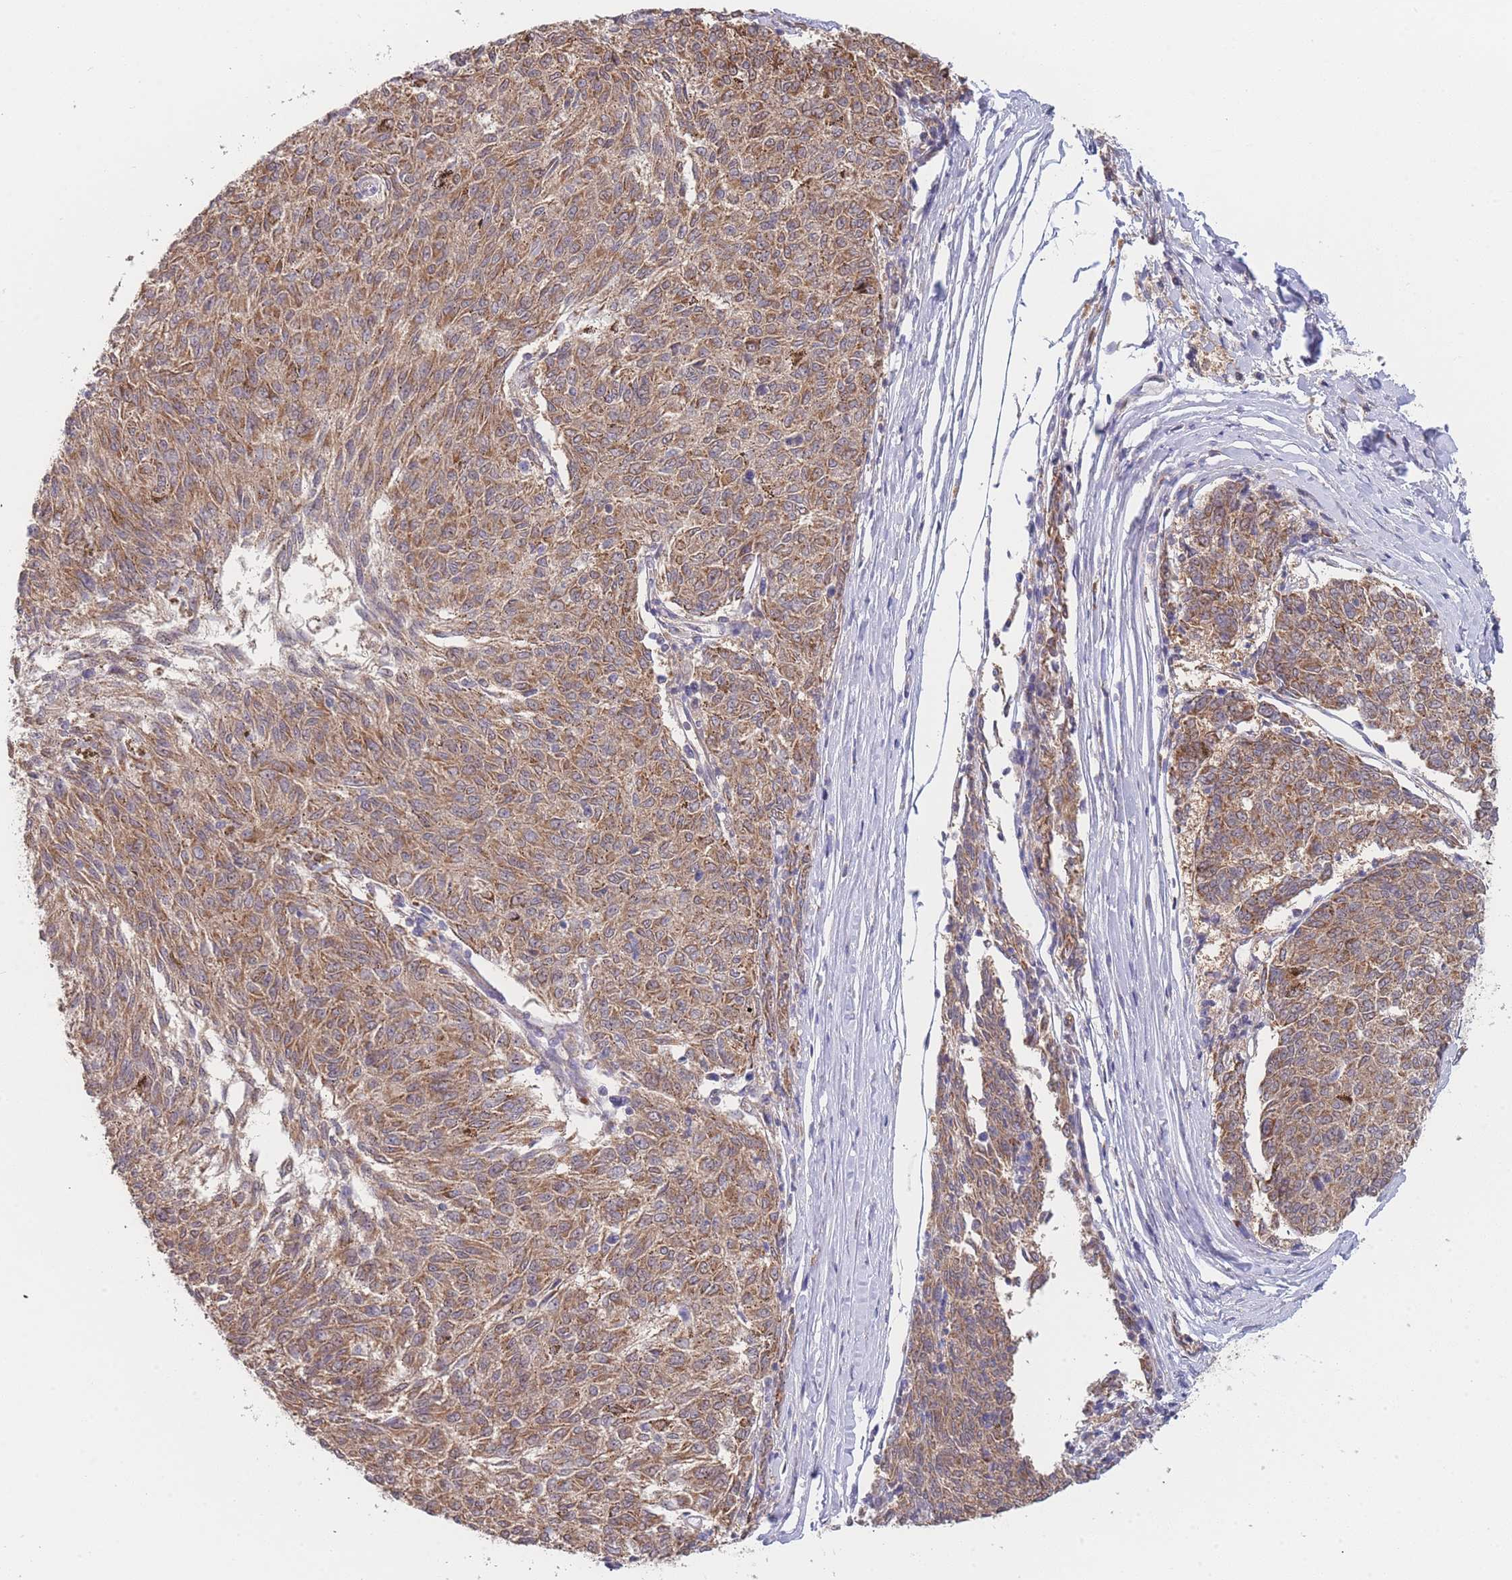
{"staining": {"intensity": "moderate", "quantity": ">75%", "location": "cytoplasmic/membranous"}, "tissue": "melanoma", "cell_type": "Tumor cells", "image_type": "cancer", "snomed": [{"axis": "morphology", "description": "Malignant melanoma, NOS"}, {"axis": "topography", "description": "Skin"}], "caption": "Tumor cells demonstrate medium levels of moderate cytoplasmic/membranous positivity in approximately >75% of cells in melanoma.", "gene": "MRPS18B", "patient": {"sex": "female", "age": 72}}